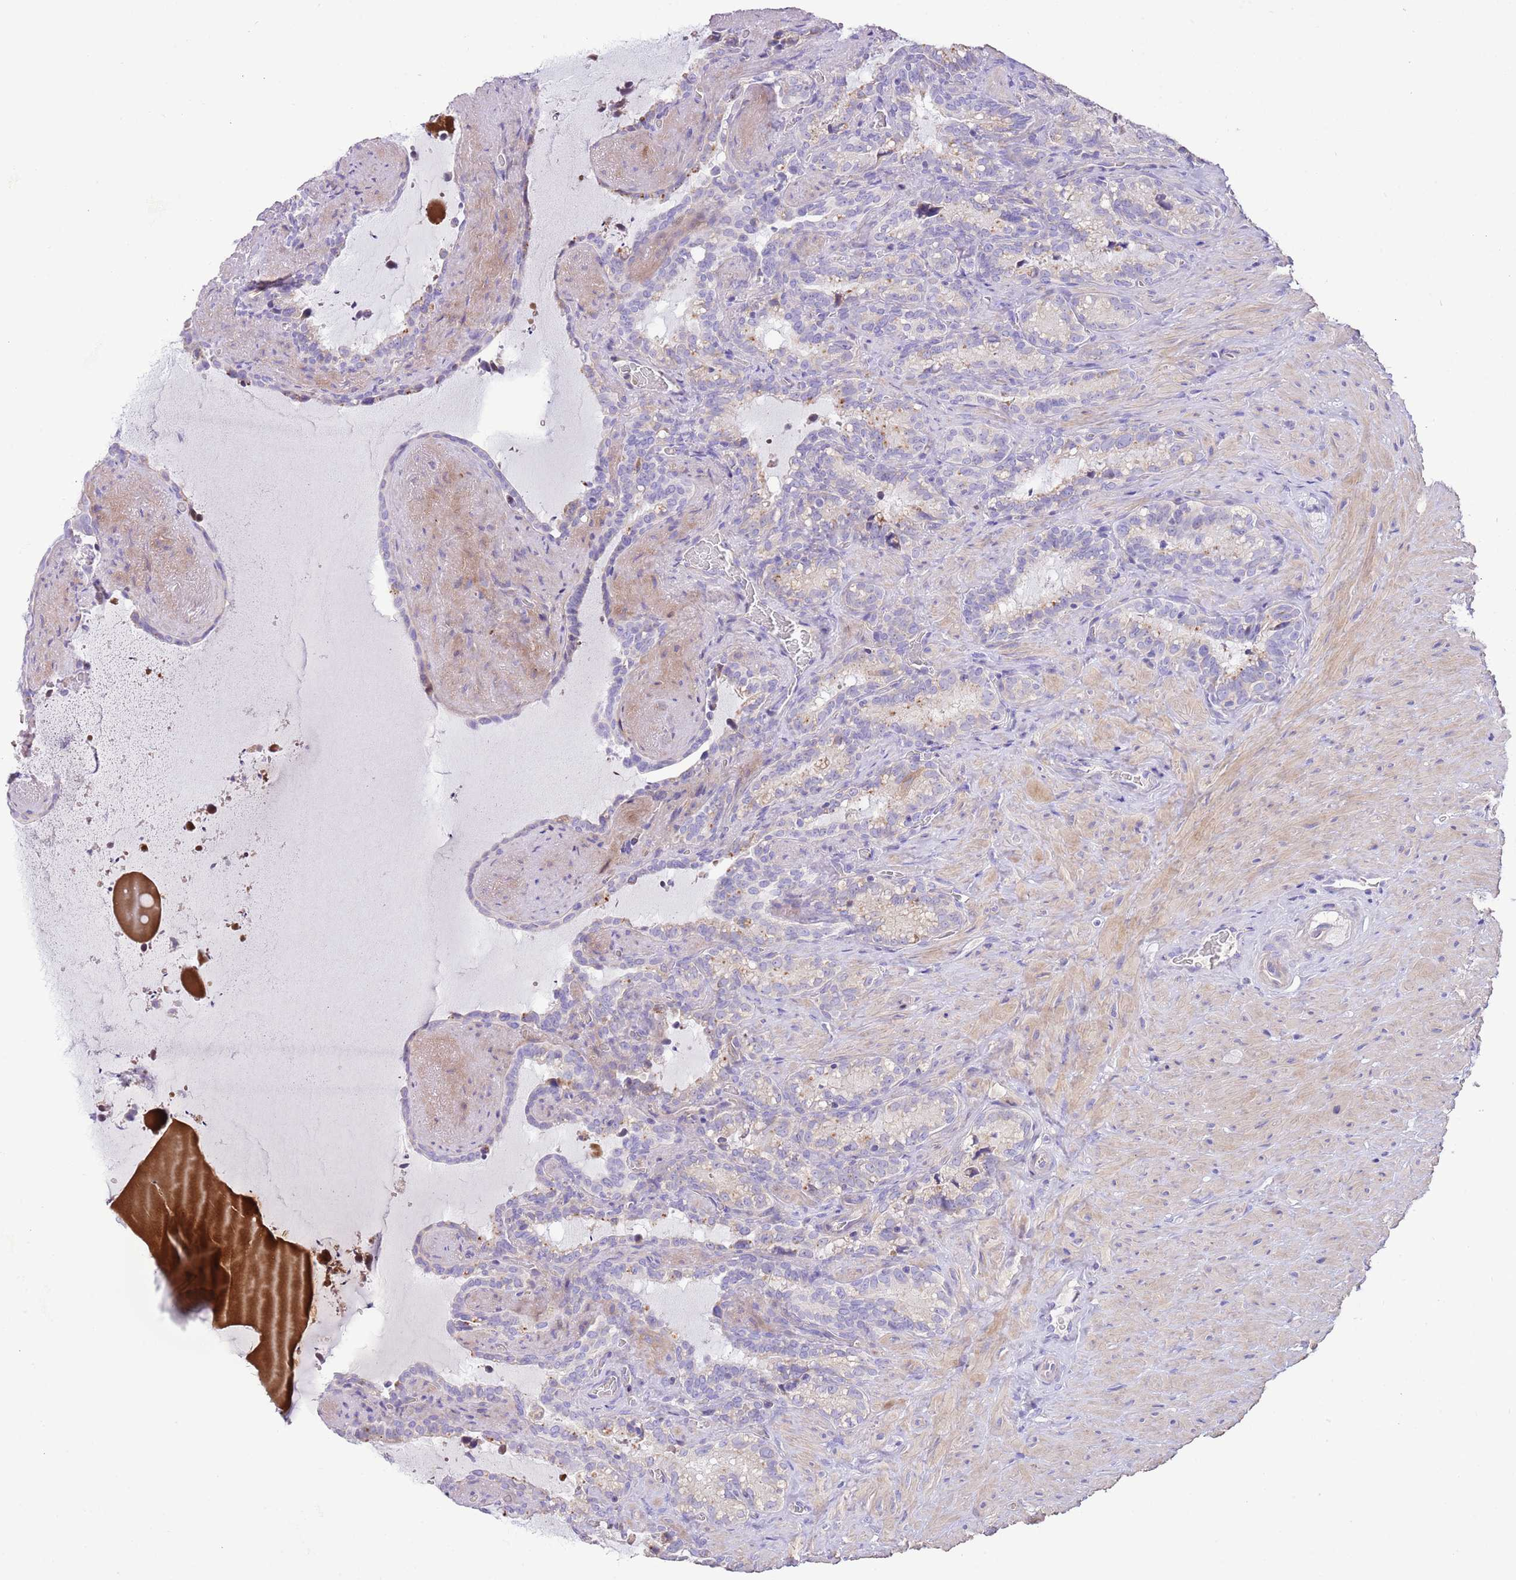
{"staining": {"intensity": "negative", "quantity": "none", "location": "none"}, "tissue": "seminal vesicle", "cell_type": "Glandular cells", "image_type": "normal", "snomed": [{"axis": "morphology", "description": "Normal tissue, NOS"}, {"axis": "topography", "description": "Prostate"}, {"axis": "topography", "description": "Seminal veicle"}], "caption": "This is an immunohistochemistry histopathology image of benign seminal vesicle. There is no positivity in glandular cells.", "gene": "SFTPA1", "patient": {"sex": "male", "age": 58}}